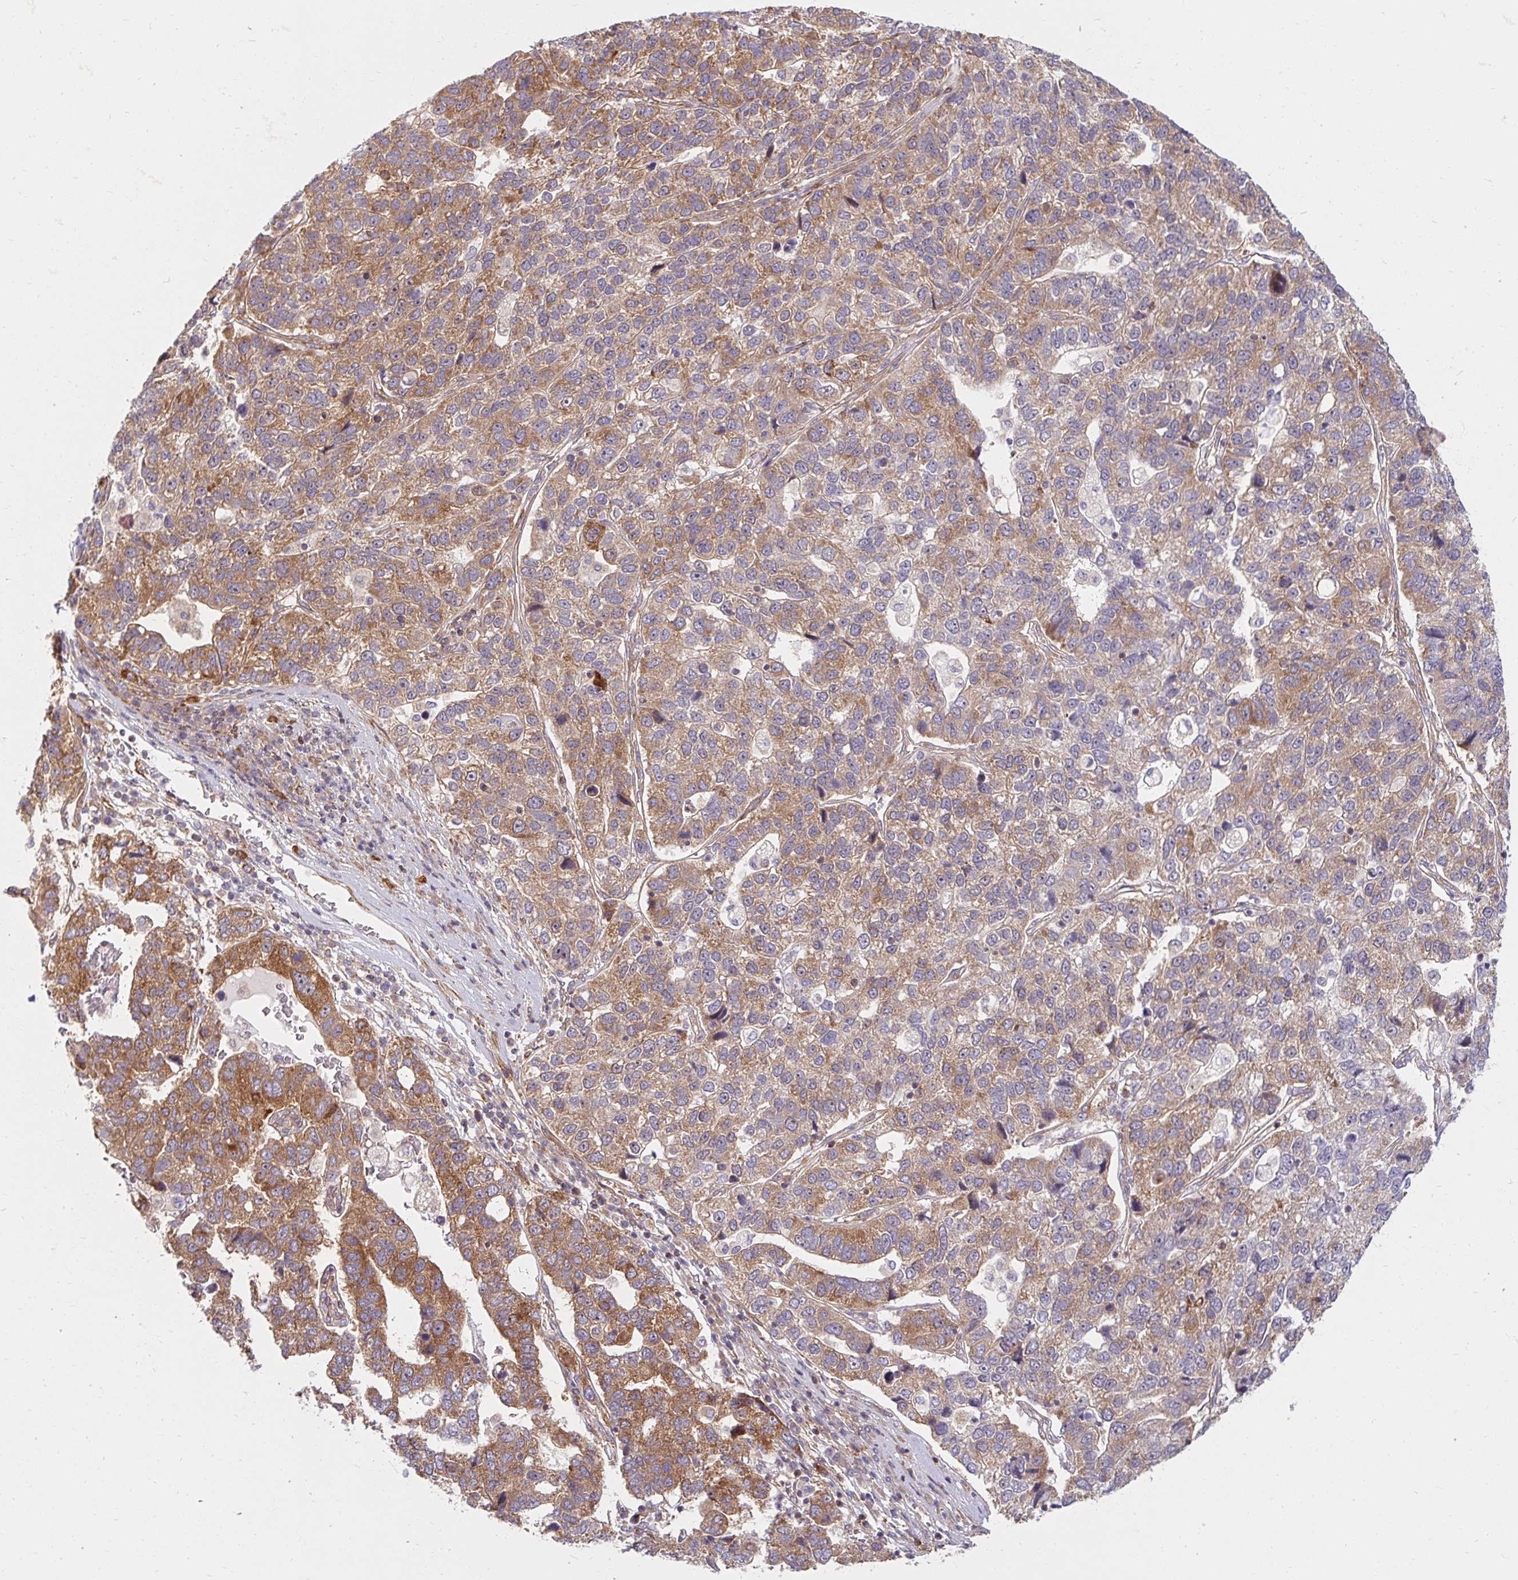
{"staining": {"intensity": "moderate", "quantity": "25%-75%", "location": "cytoplasmic/membranous"}, "tissue": "pancreatic cancer", "cell_type": "Tumor cells", "image_type": "cancer", "snomed": [{"axis": "morphology", "description": "Adenocarcinoma, NOS"}, {"axis": "topography", "description": "Pancreas"}], "caption": "Brown immunohistochemical staining in human pancreatic adenocarcinoma reveals moderate cytoplasmic/membranous staining in about 25%-75% of tumor cells. Nuclei are stained in blue.", "gene": "BTF3", "patient": {"sex": "female", "age": 61}}